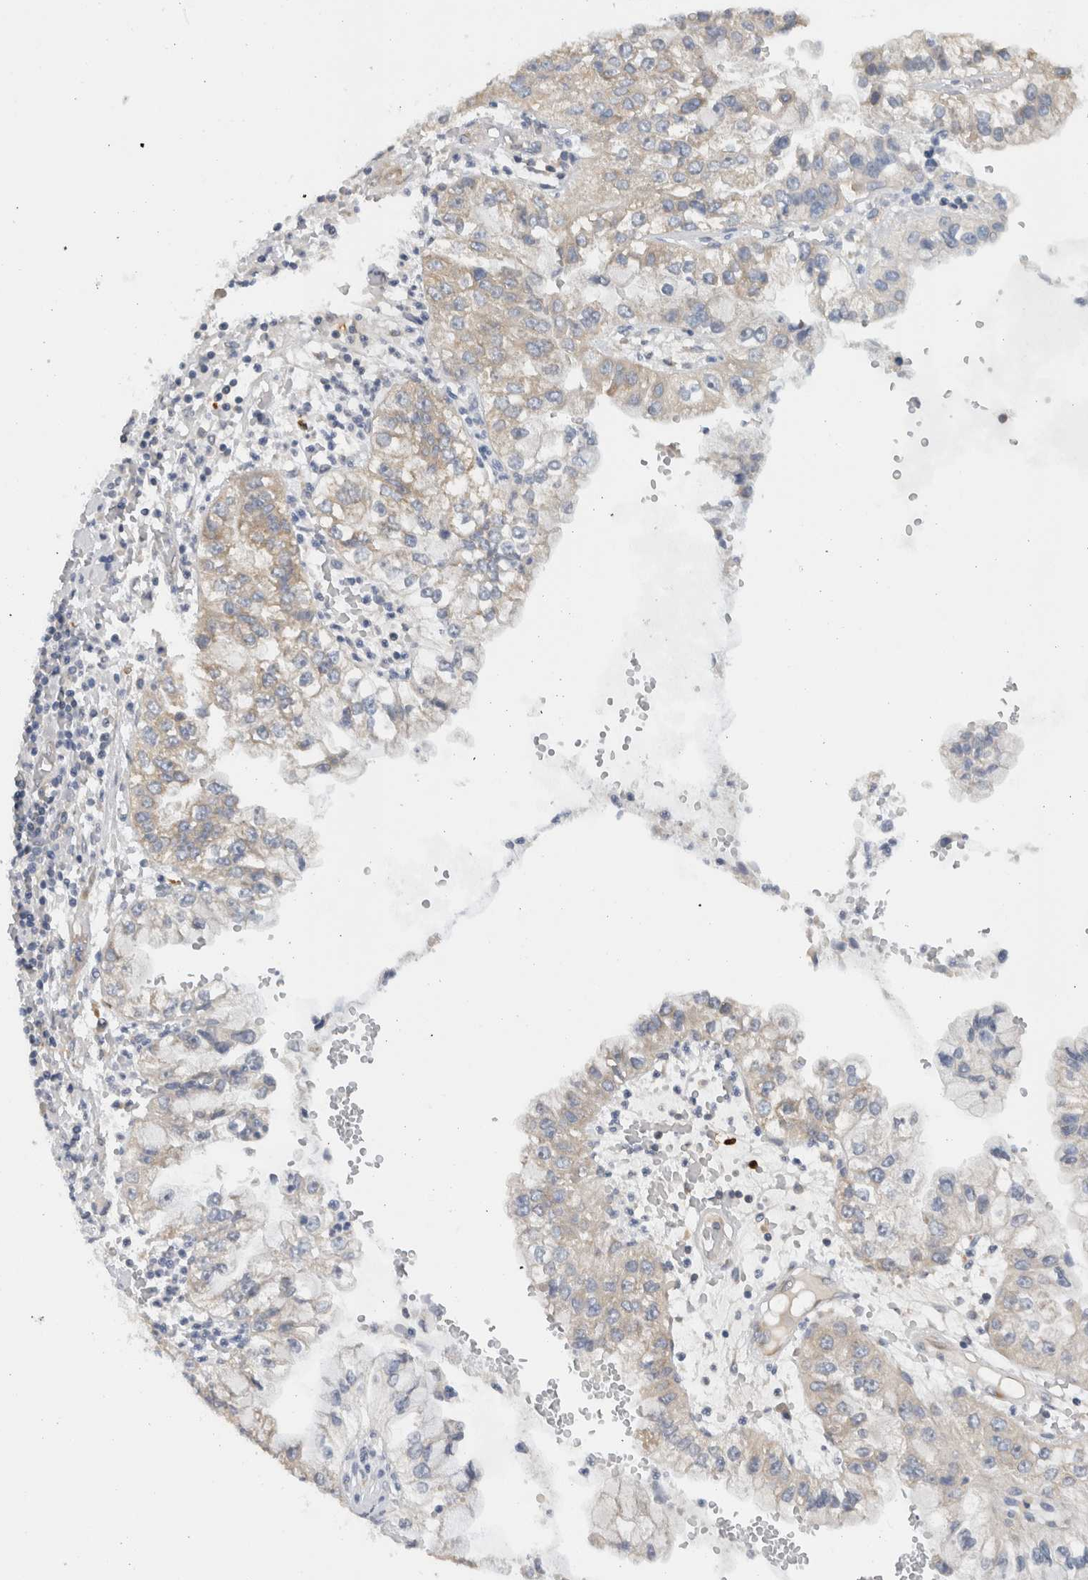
{"staining": {"intensity": "weak", "quantity": "25%-75%", "location": "cytoplasmic/membranous"}, "tissue": "liver cancer", "cell_type": "Tumor cells", "image_type": "cancer", "snomed": [{"axis": "morphology", "description": "Cholangiocarcinoma"}, {"axis": "topography", "description": "Liver"}], "caption": "The immunohistochemical stain labels weak cytoplasmic/membranous staining in tumor cells of cholangiocarcinoma (liver) tissue.", "gene": "PUM1", "patient": {"sex": "female", "age": 79}}